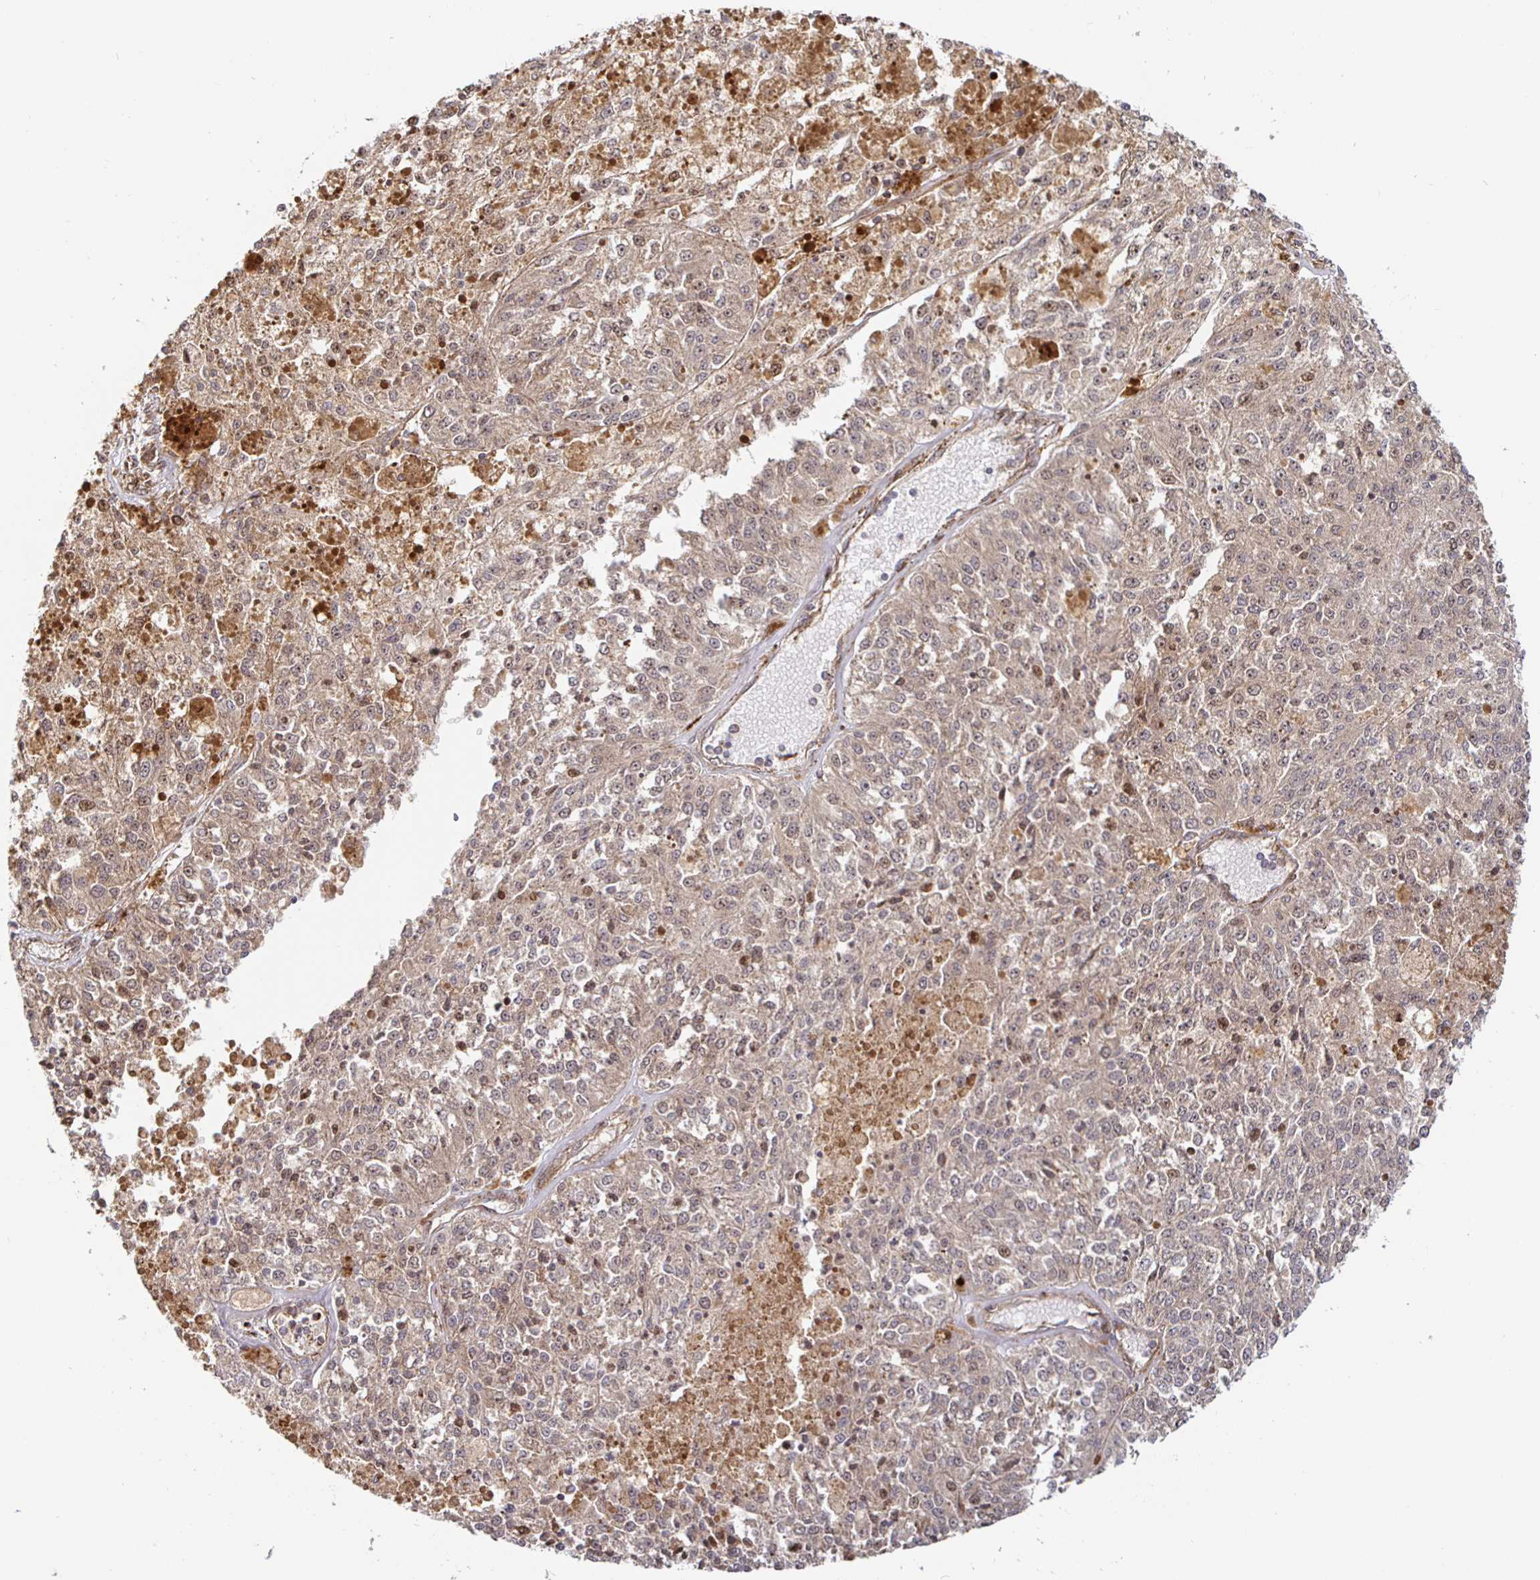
{"staining": {"intensity": "weak", "quantity": ">75%", "location": "cytoplasmic/membranous,nuclear"}, "tissue": "melanoma", "cell_type": "Tumor cells", "image_type": "cancer", "snomed": [{"axis": "morphology", "description": "Malignant melanoma, Metastatic site"}, {"axis": "topography", "description": "Lymph node"}], "caption": "Melanoma tissue exhibits weak cytoplasmic/membranous and nuclear expression in about >75% of tumor cells, visualized by immunohistochemistry. Immunohistochemistry (ihc) stains the protein in brown and the nuclei are stained blue.", "gene": "STRAP", "patient": {"sex": "female", "age": 64}}